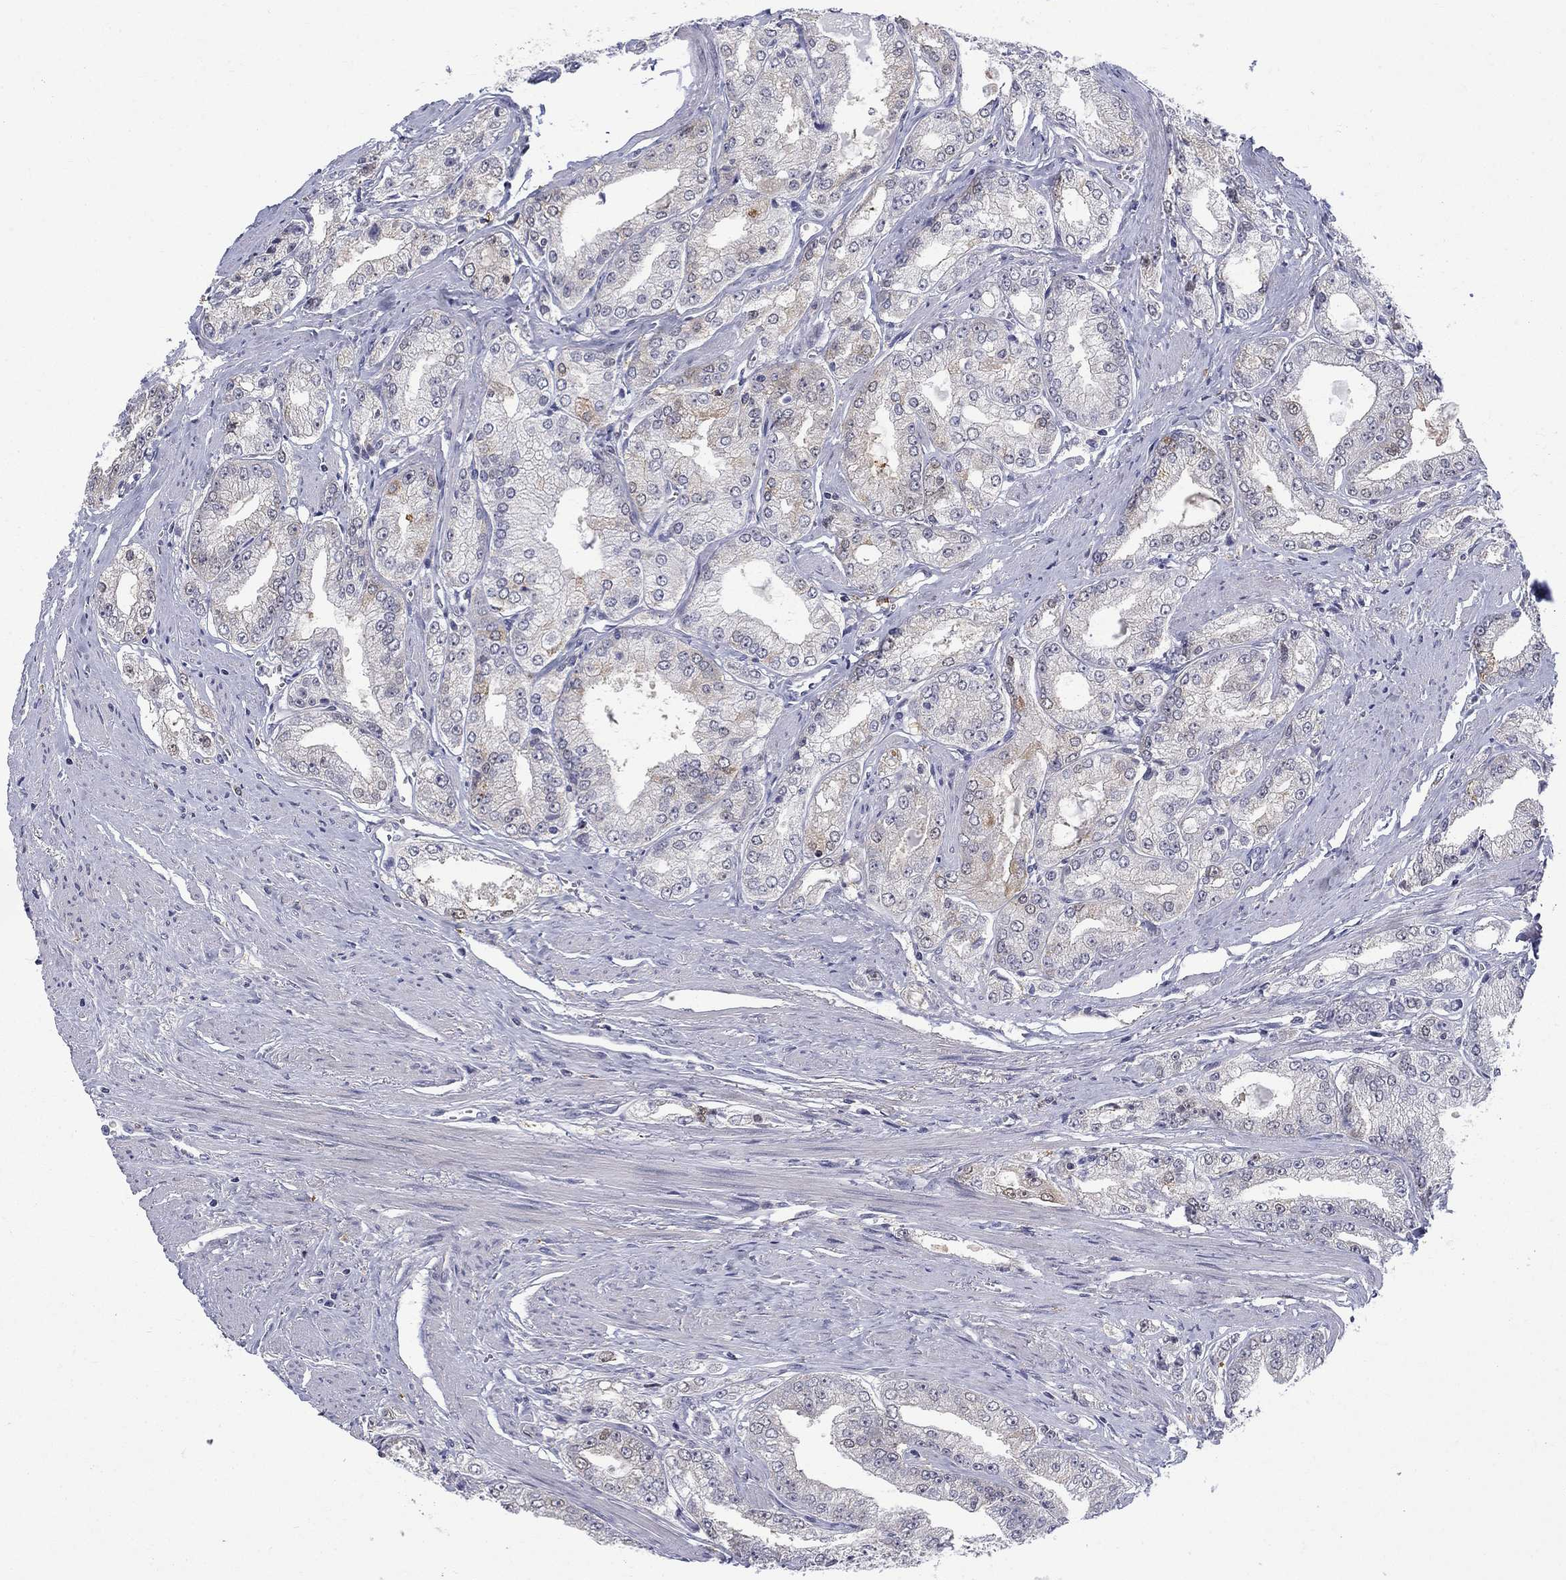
{"staining": {"intensity": "moderate", "quantity": "<25%", "location": "cytoplasmic/membranous,nuclear"}, "tissue": "prostate cancer", "cell_type": "Tumor cells", "image_type": "cancer", "snomed": [{"axis": "morphology", "description": "Adenocarcinoma, NOS"}, {"axis": "morphology", "description": "Adenocarcinoma, High grade"}, {"axis": "topography", "description": "Prostate"}], "caption": "A high-resolution histopathology image shows immunohistochemistry staining of prostate cancer (adenocarcinoma (high-grade)), which shows moderate cytoplasmic/membranous and nuclear staining in approximately <25% of tumor cells. The staining is performed using DAB (3,3'-diaminobenzidine) brown chromogen to label protein expression. The nuclei are counter-stained blue using hematoxylin.", "gene": "PCBP3", "patient": {"sex": "male", "age": 70}}